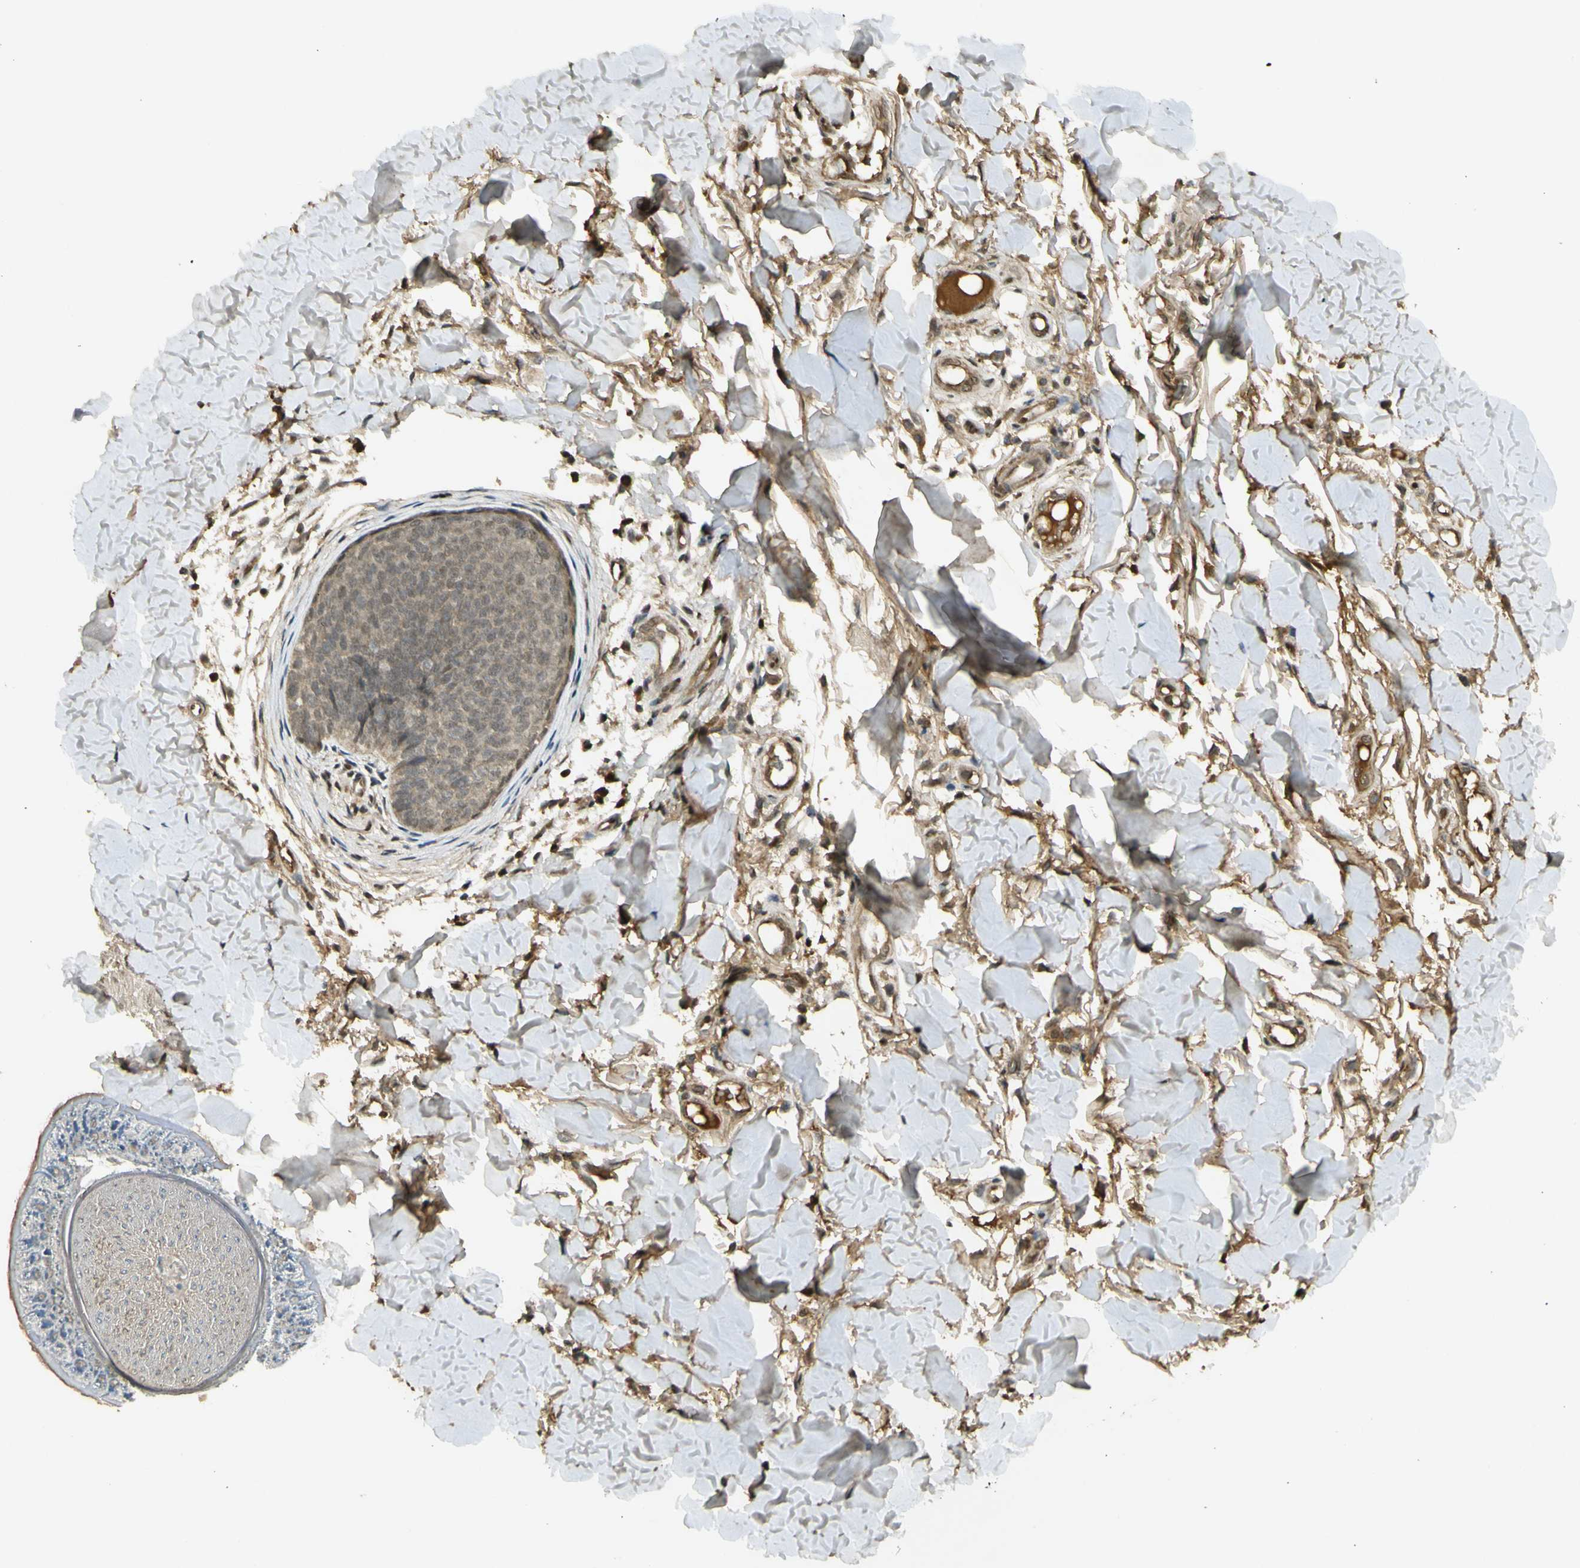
{"staining": {"intensity": "weak", "quantity": "<25%", "location": "cytoplasmic/membranous,nuclear"}, "tissue": "skin cancer", "cell_type": "Tumor cells", "image_type": "cancer", "snomed": [{"axis": "morphology", "description": "Normal tissue, NOS"}, {"axis": "morphology", "description": "Basal cell carcinoma"}, {"axis": "topography", "description": "Skin"}], "caption": "Photomicrograph shows no significant protein expression in tumor cells of skin cancer.", "gene": "GMEB2", "patient": {"sex": "male", "age": 52}}